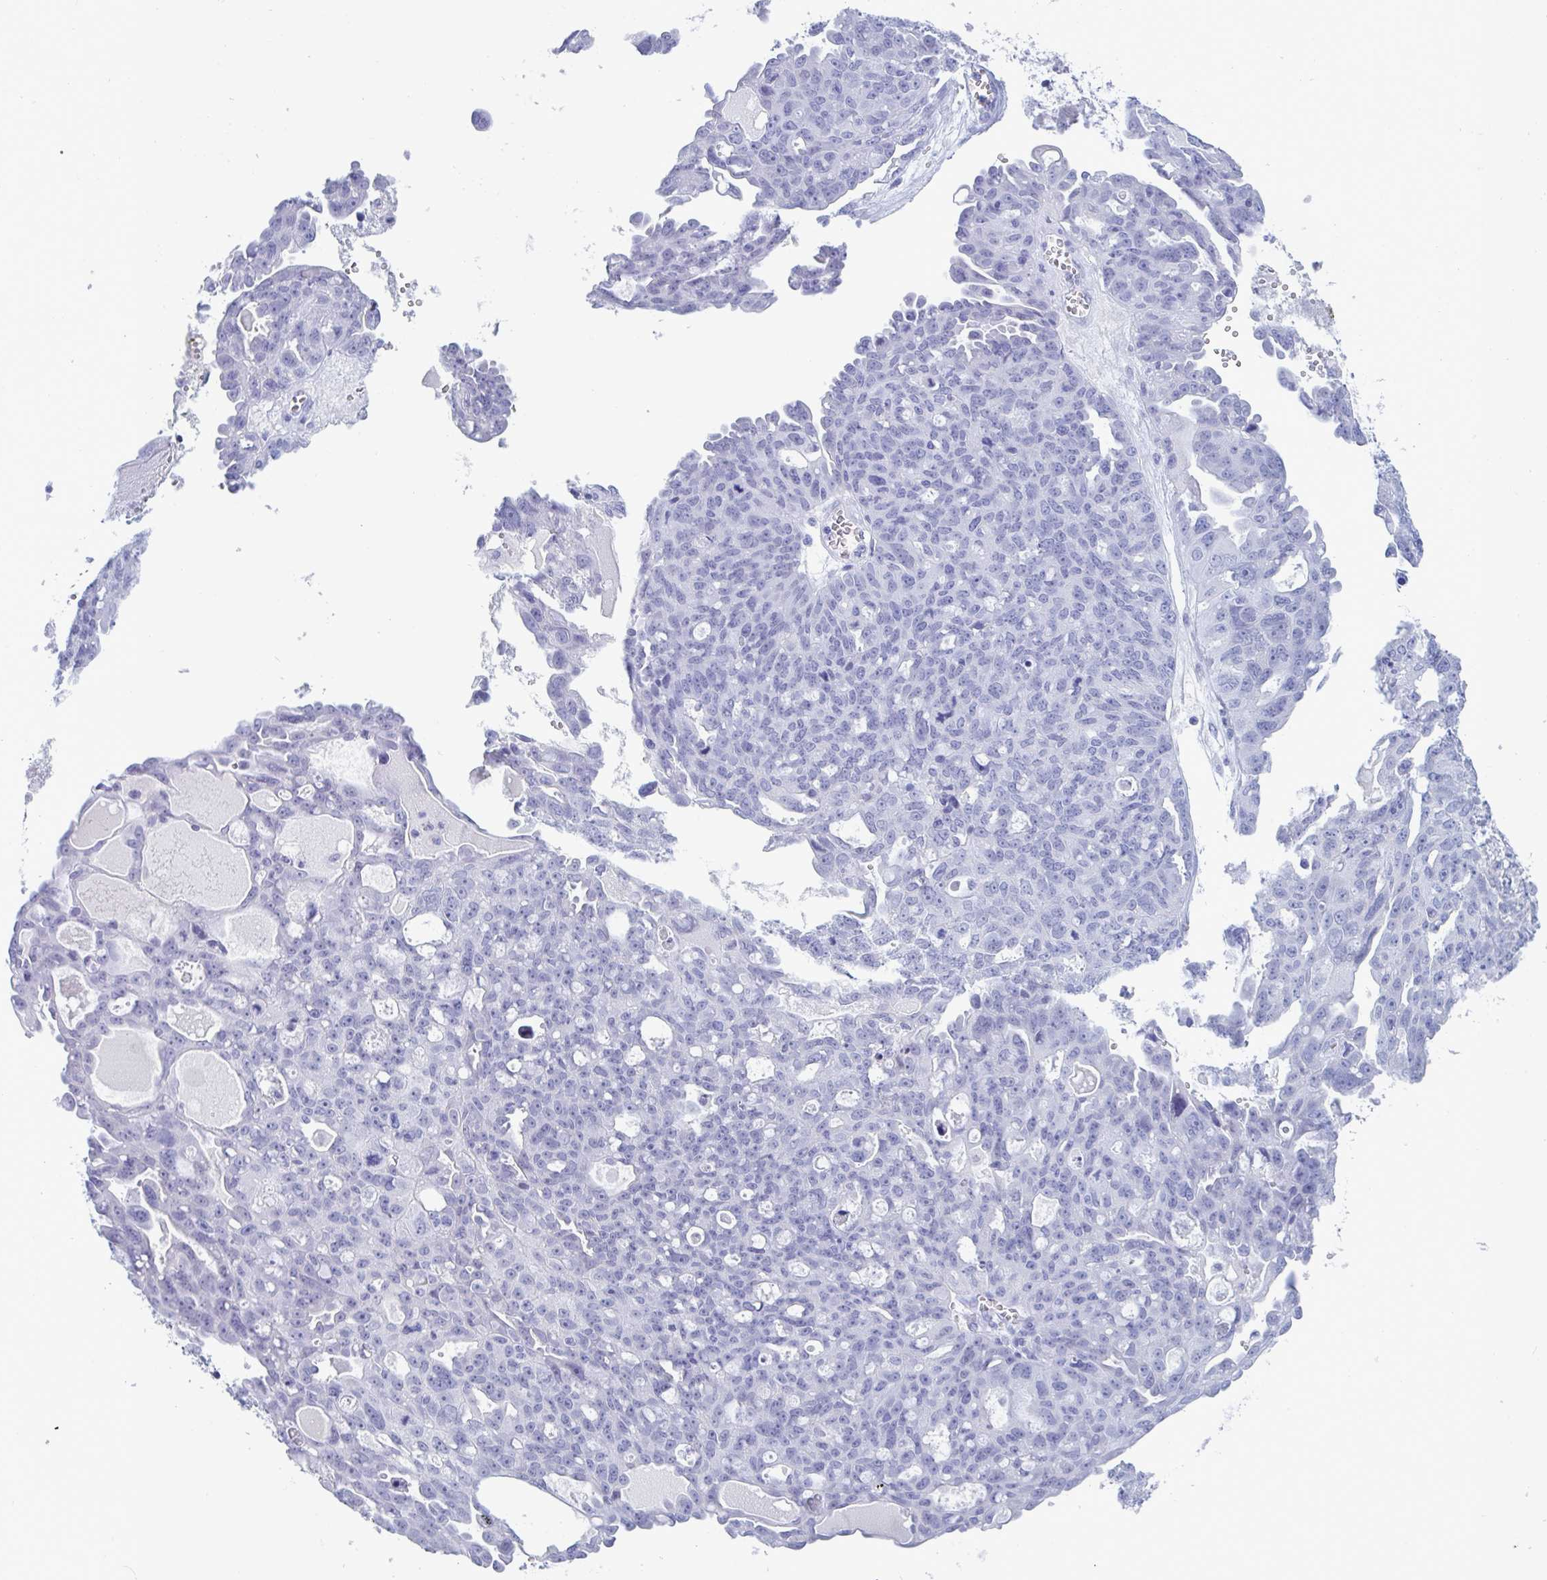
{"staining": {"intensity": "negative", "quantity": "none", "location": "none"}, "tissue": "ovarian cancer", "cell_type": "Tumor cells", "image_type": "cancer", "snomed": [{"axis": "morphology", "description": "Carcinoma, endometroid"}, {"axis": "topography", "description": "Ovary"}], "caption": "Endometroid carcinoma (ovarian) was stained to show a protein in brown. There is no significant staining in tumor cells.", "gene": "CDX4", "patient": {"sex": "female", "age": 70}}